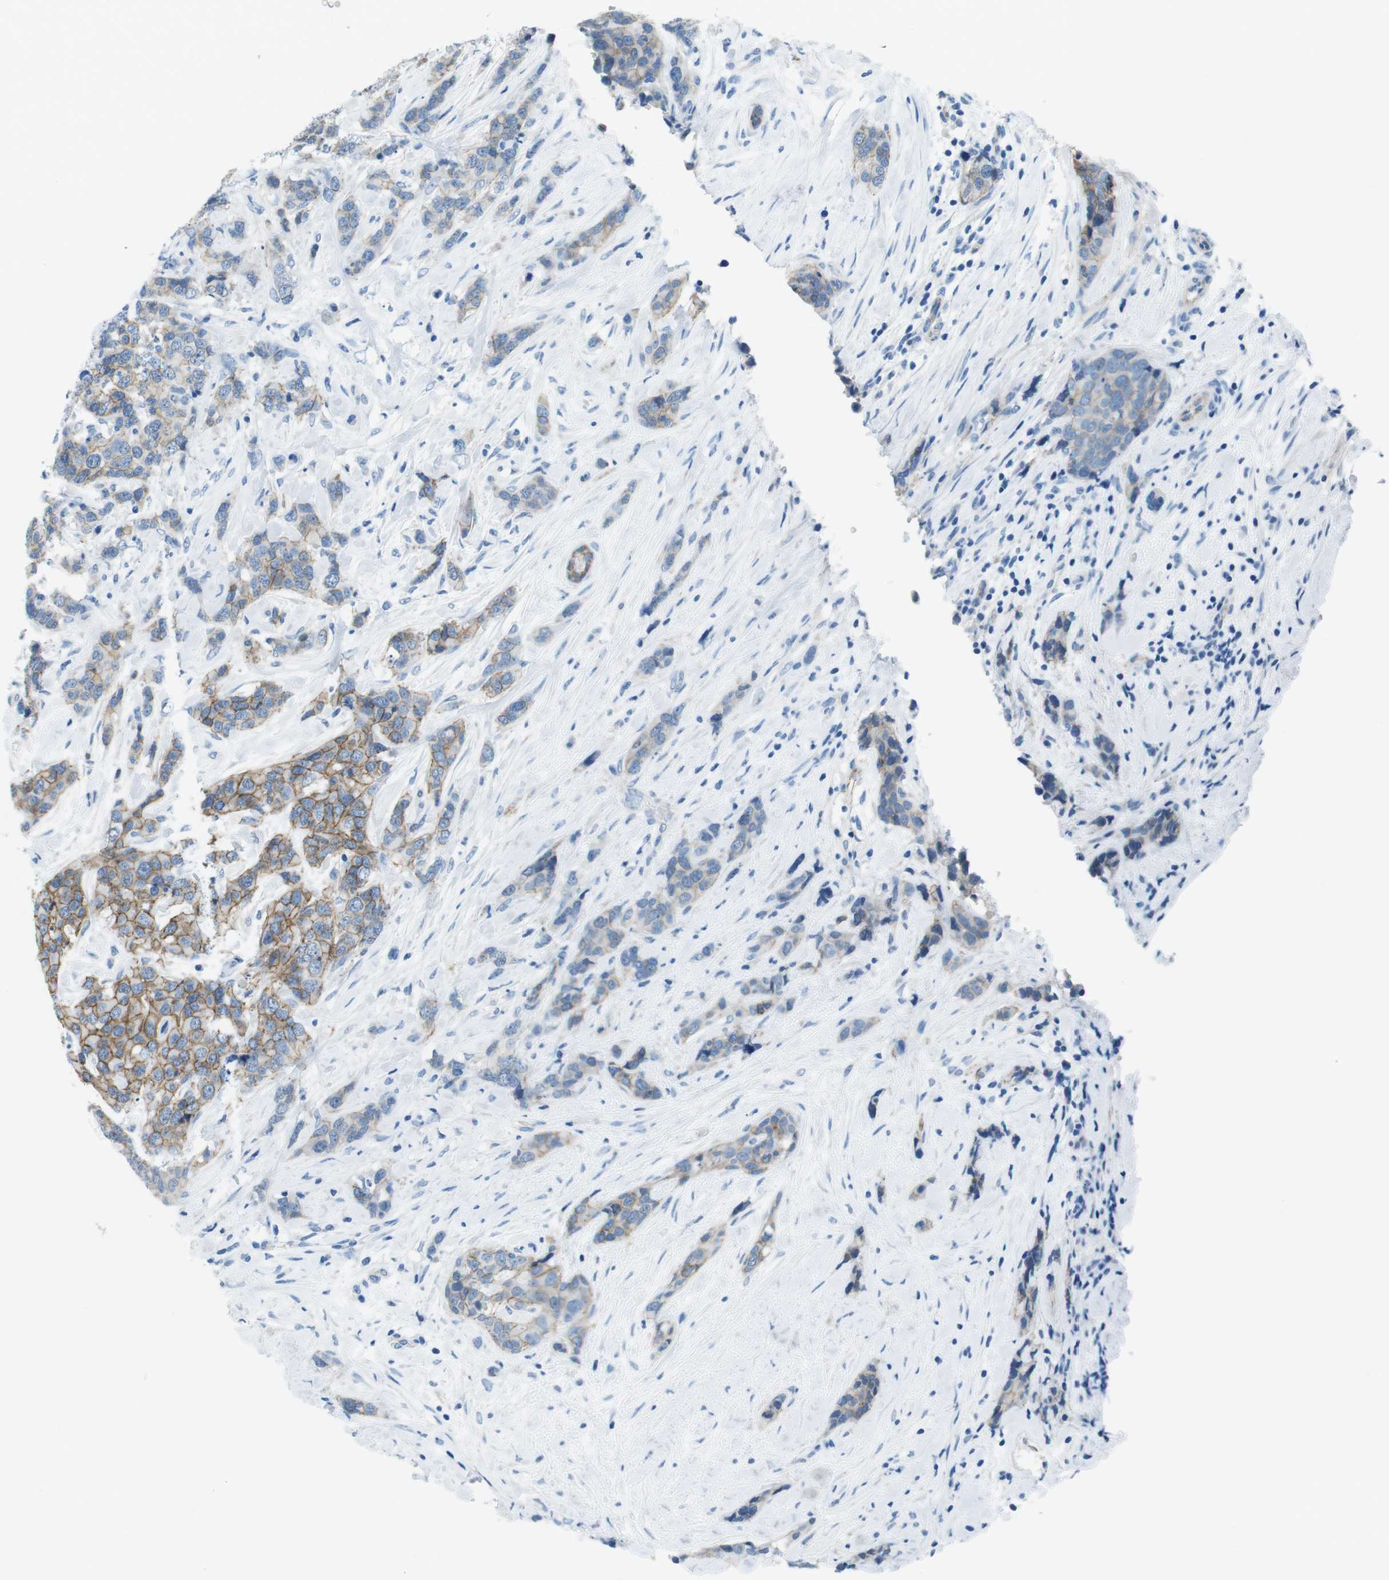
{"staining": {"intensity": "moderate", "quantity": ">75%", "location": "cytoplasmic/membranous"}, "tissue": "breast cancer", "cell_type": "Tumor cells", "image_type": "cancer", "snomed": [{"axis": "morphology", "description": "Lobular carcinoma"}, {"axis": "topography", "description": "Breast"}], "caption": "Immunohistochemical staining of breast lobular carcinoma shows medium levels of moderate cytoplasmic/membranous protein staining in about >75% of tumor cells. (IHC, brightfield microscopy, high magnification).", "gene": "SLC6A6", "patient": {"sex": "female", "age": 59}}